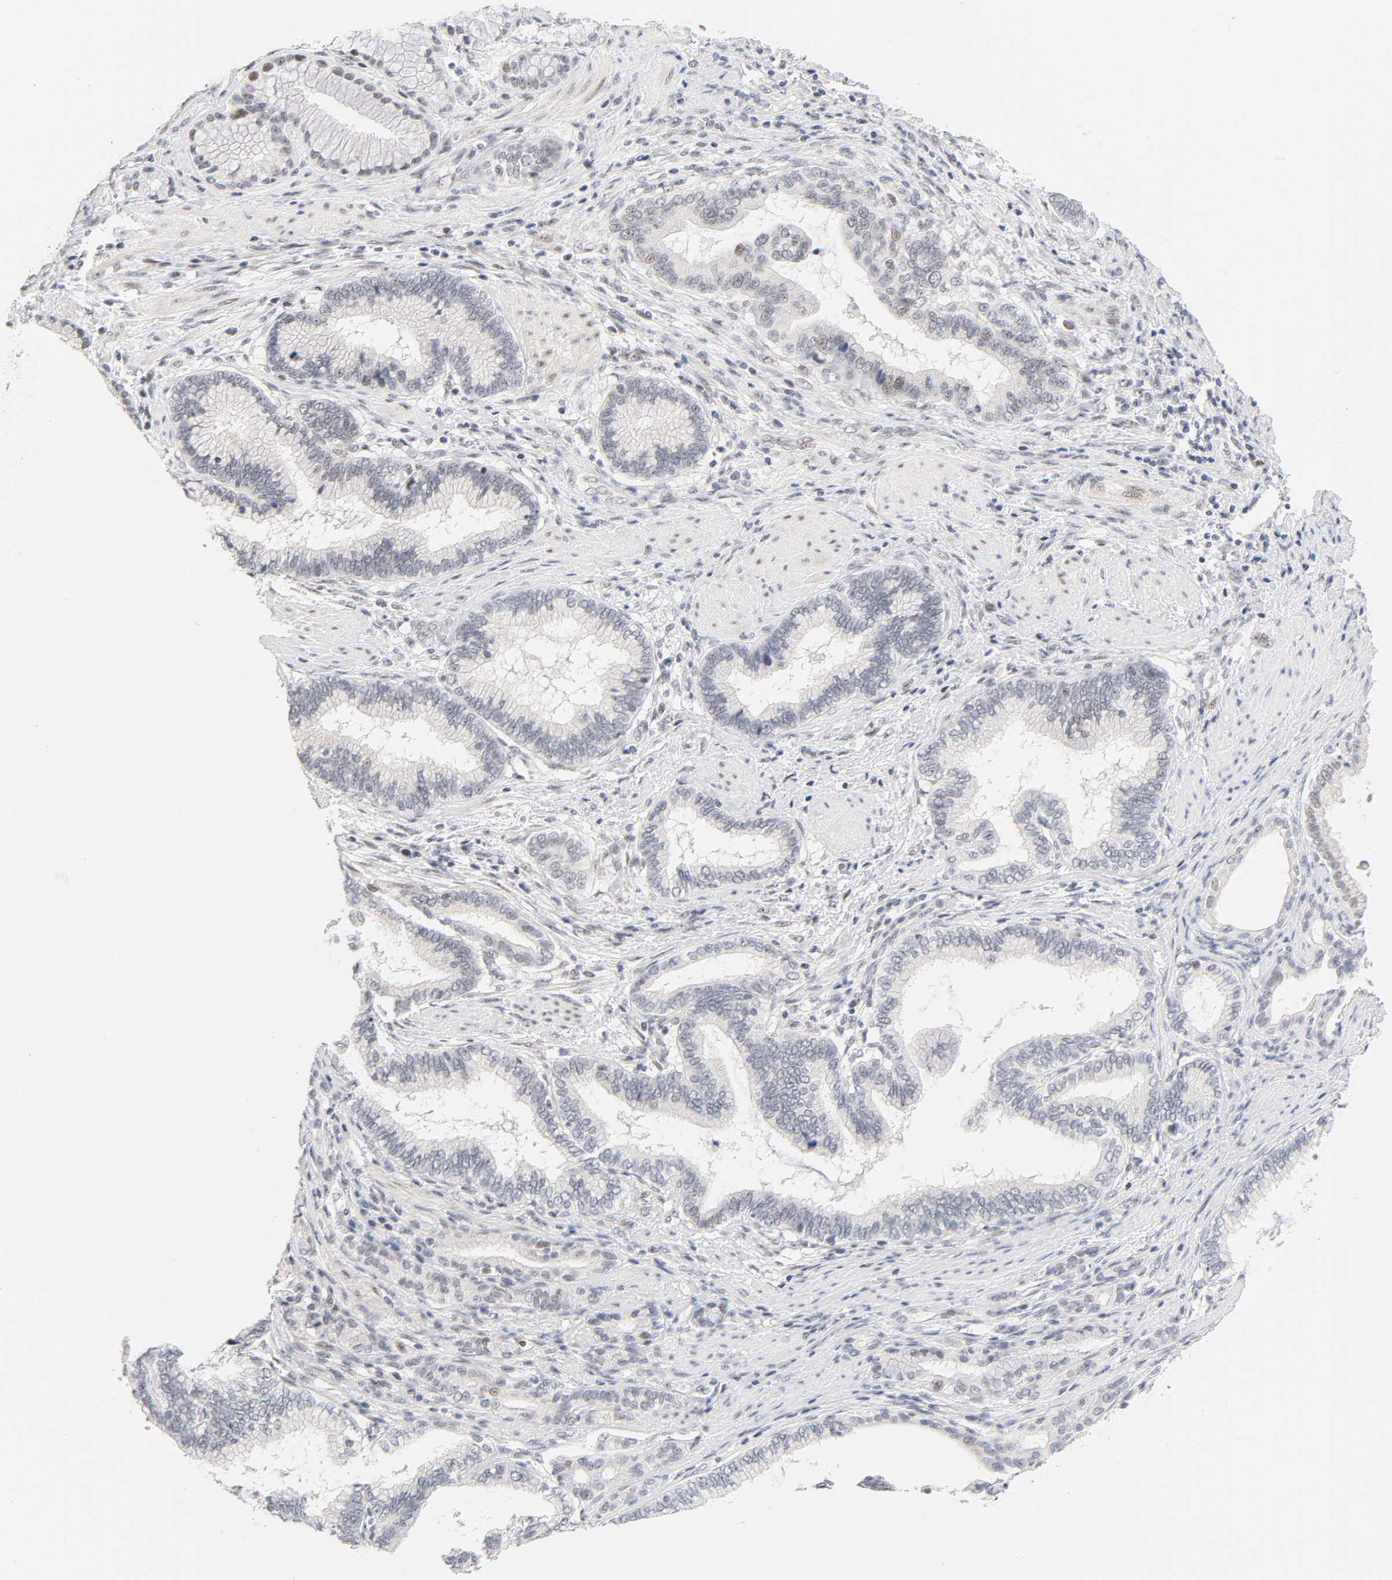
{"staining": {"intensity": "negative", "quantity": "none", "location": "none"}, "tissue": "pancreatic cancer", "cell_type": "Tumor cells", "image_type": "cancer", "snomed": [{"axis": "morphology", "description": "Adenocarcinoma, NOS"}, {"axis": "topography", "description": "Pancreas"}], "caption": "A high-resolution image shows IHC staining of pancreatic adenocarcinoma, which demonstrates no significant positivity in tumor cells. (IHC, brightfield microscopy, high magnification).", "gene": "MNAT1", "patient": {"sex": "female", "age": 64}}